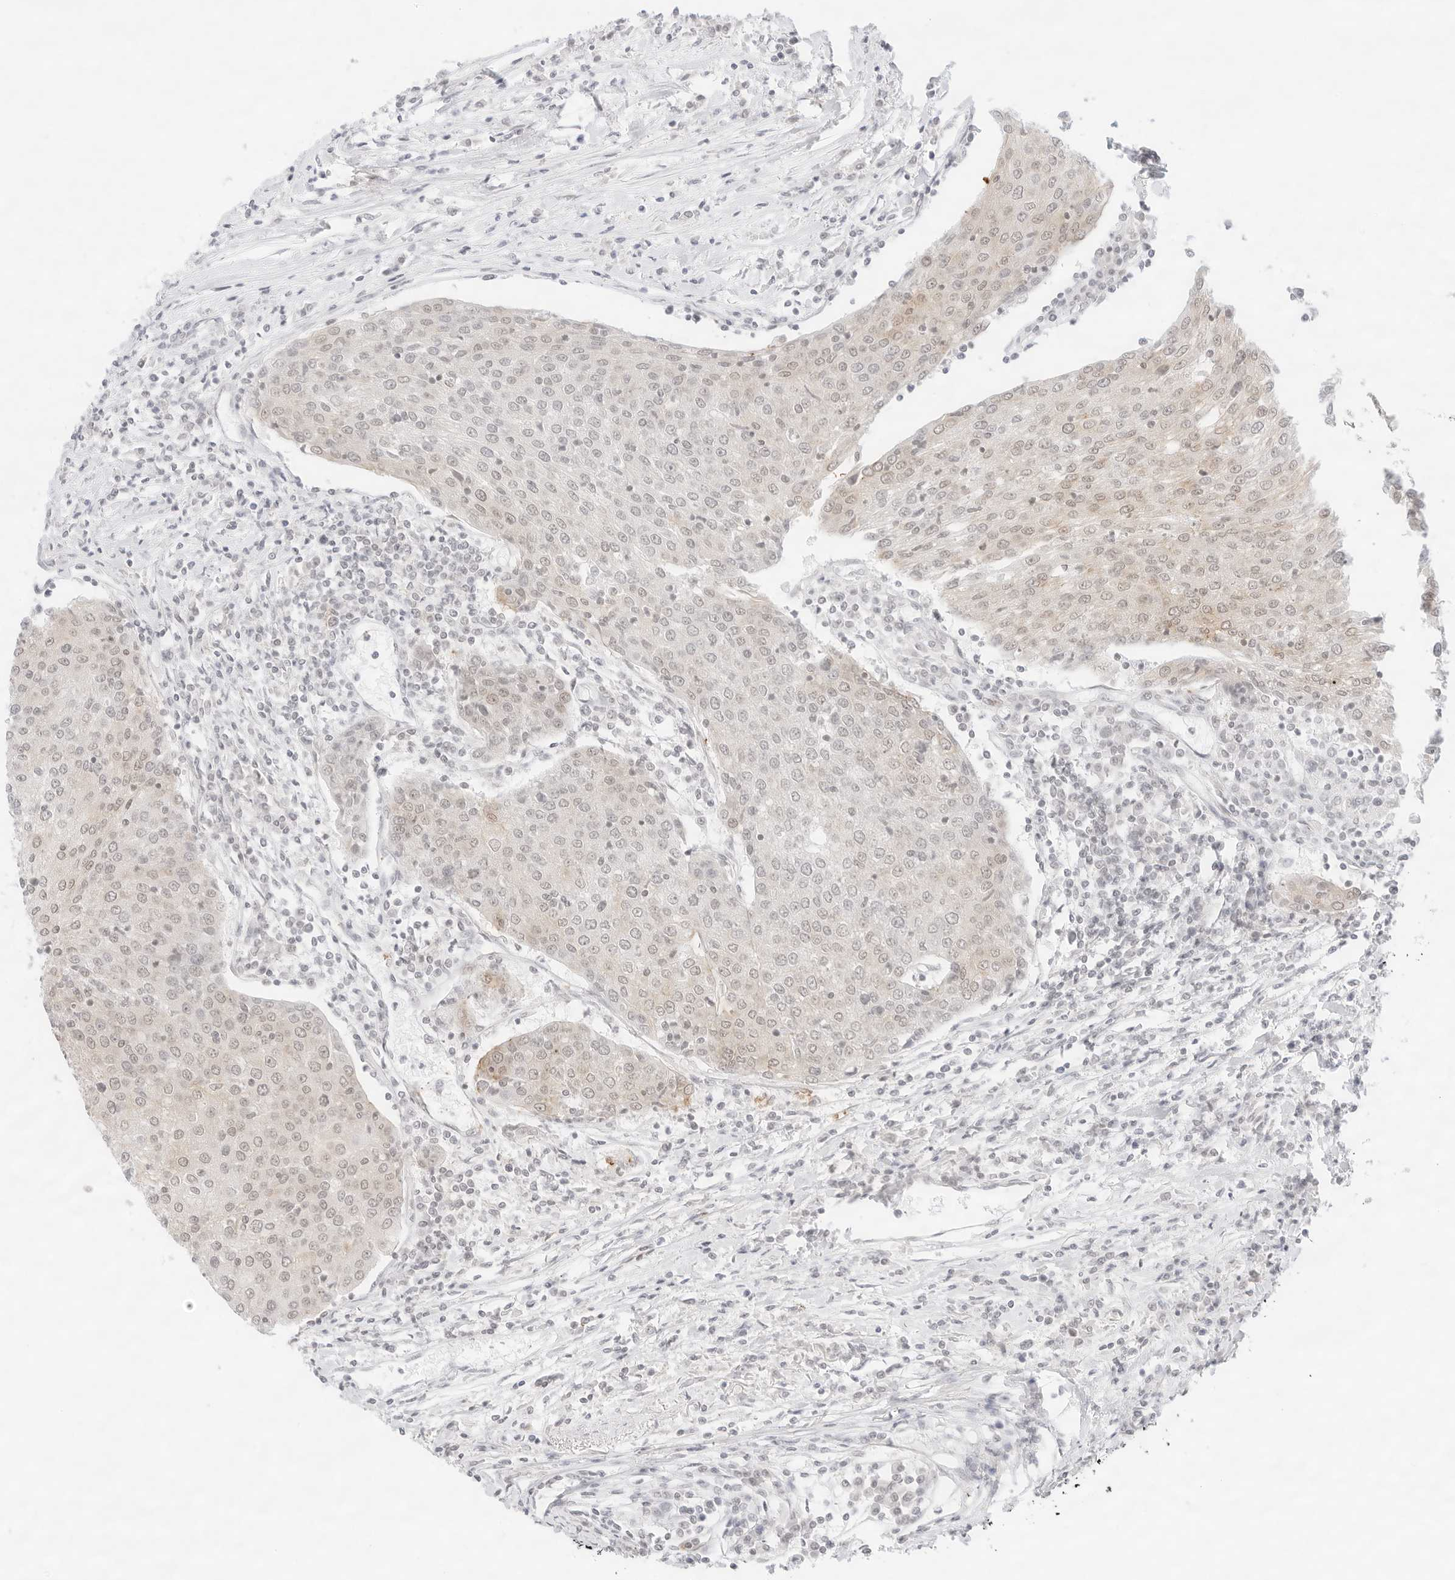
{"staining": {"intensity": "weak", "quantity": "25%-75%", "location": "cytoplasmic/membranous,nuclear"}, "tissue": "urothelial cancer", "cell_type": "Tumor cells", "image_type": "cancer", "snomed": [{"axis": "morphology", "description": "Urothelial carcinoma, High grade"}, {"axis": "topography", "description": "Urinary bladder"}], "caption": "Immunohistochemical staining of urothelial cancer displays weak cytoplasmic/membranous and nuclear protein expression in approximately 25%-75% of tumor cells.", "gene": "GNAS", "patient": {"sex": "female", "age": 85}}